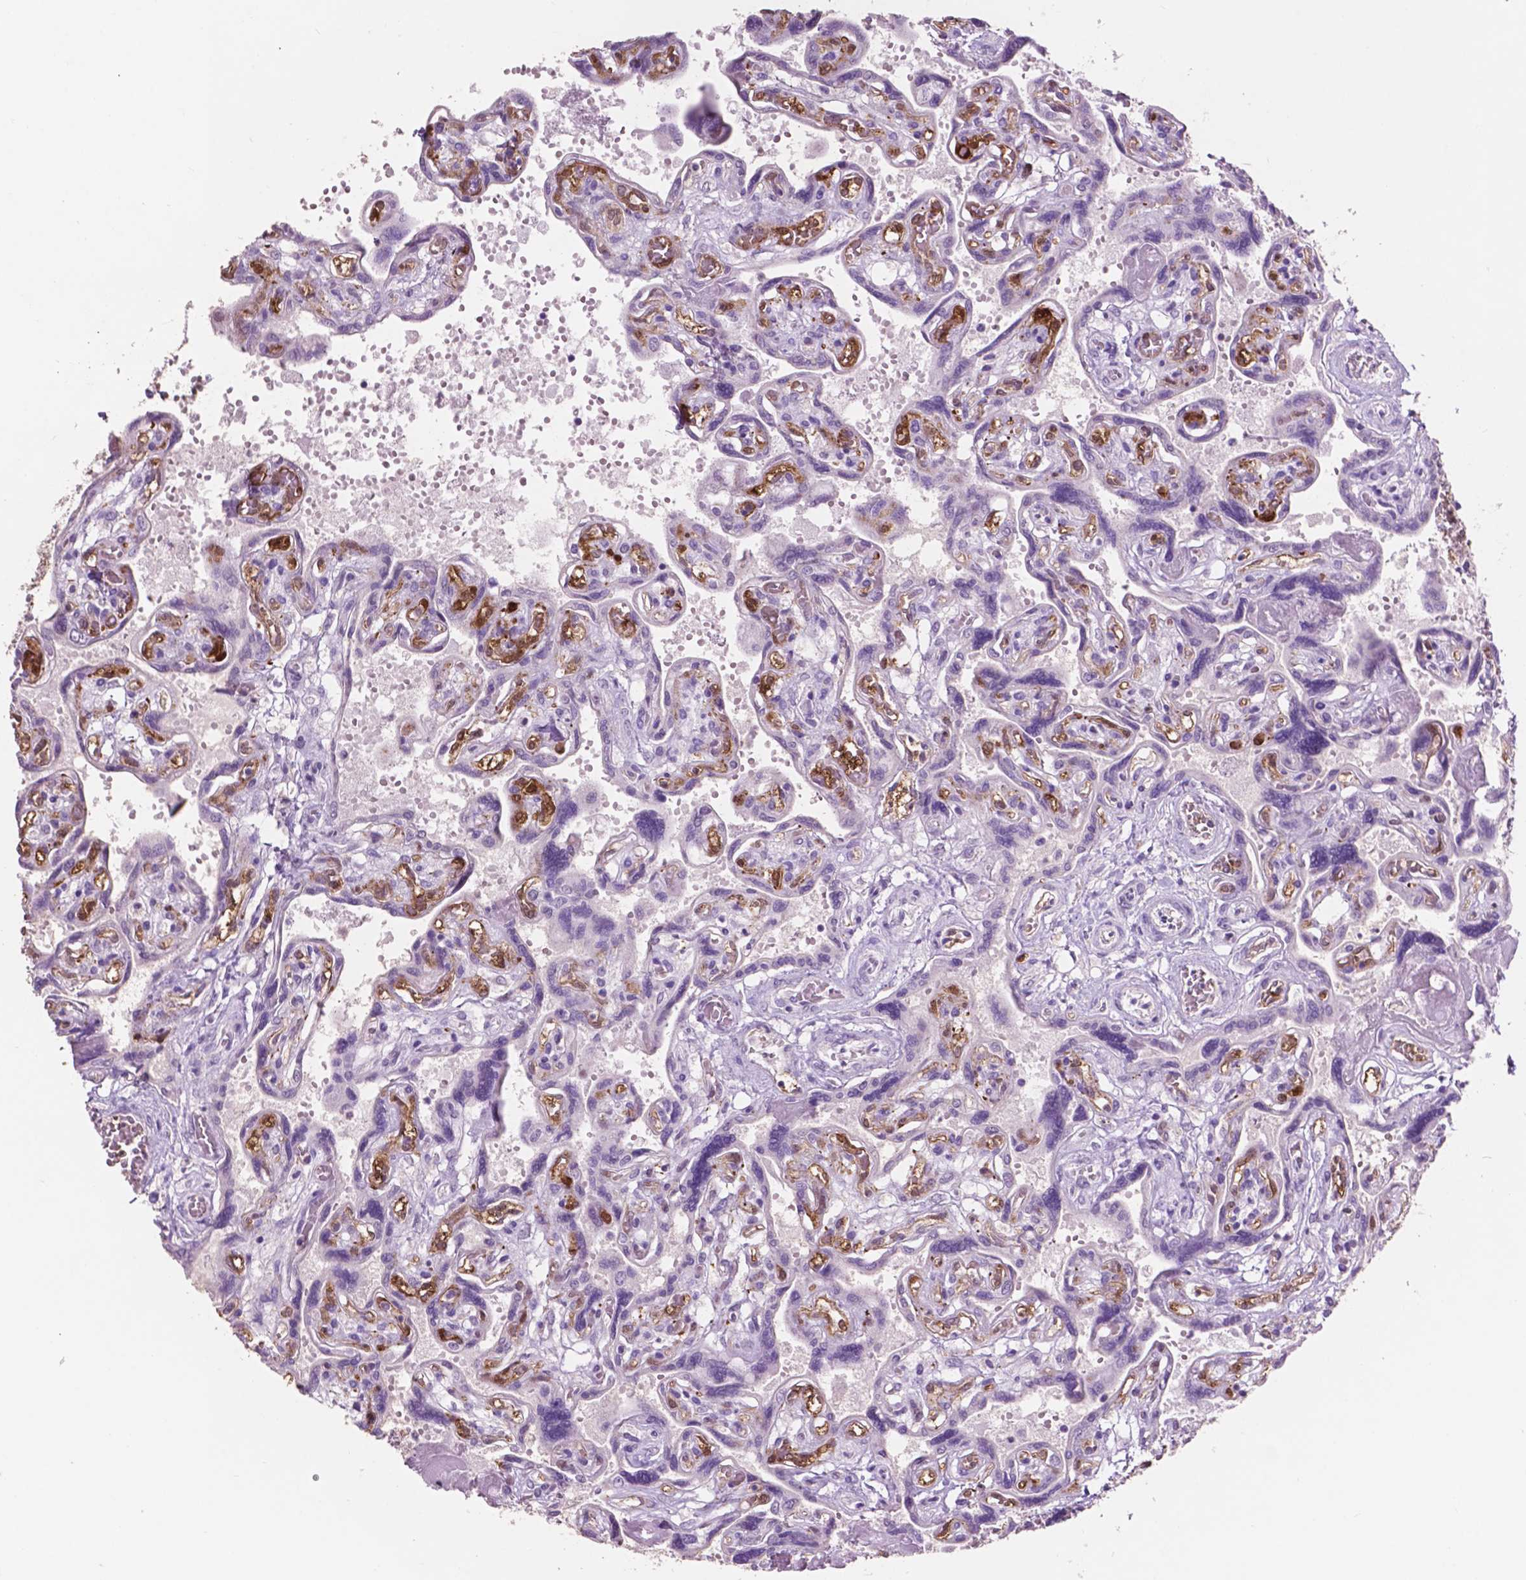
{"staining": {"intensity": "negative", "quantity": "none", "location": "none"}, "tissue": "placenta", "cell_type": "Decidual cells", "image_type": "normal", "snomed": [{"axis": "morphology", "description": "Normal tissue, NOS"}, {"axis": "topography", "description": "Placenta"}], "caption": "Immunohistochemical staining of benign placenta displays no significant staining in decidual cells. The staining is performed using DAB (3,3'-diaminobenzidine) brown chromogen with nuclei counter-stained in using hematoxylin.", "gene": "IDO1", "patient": {"sex": "female", "age": 32}}